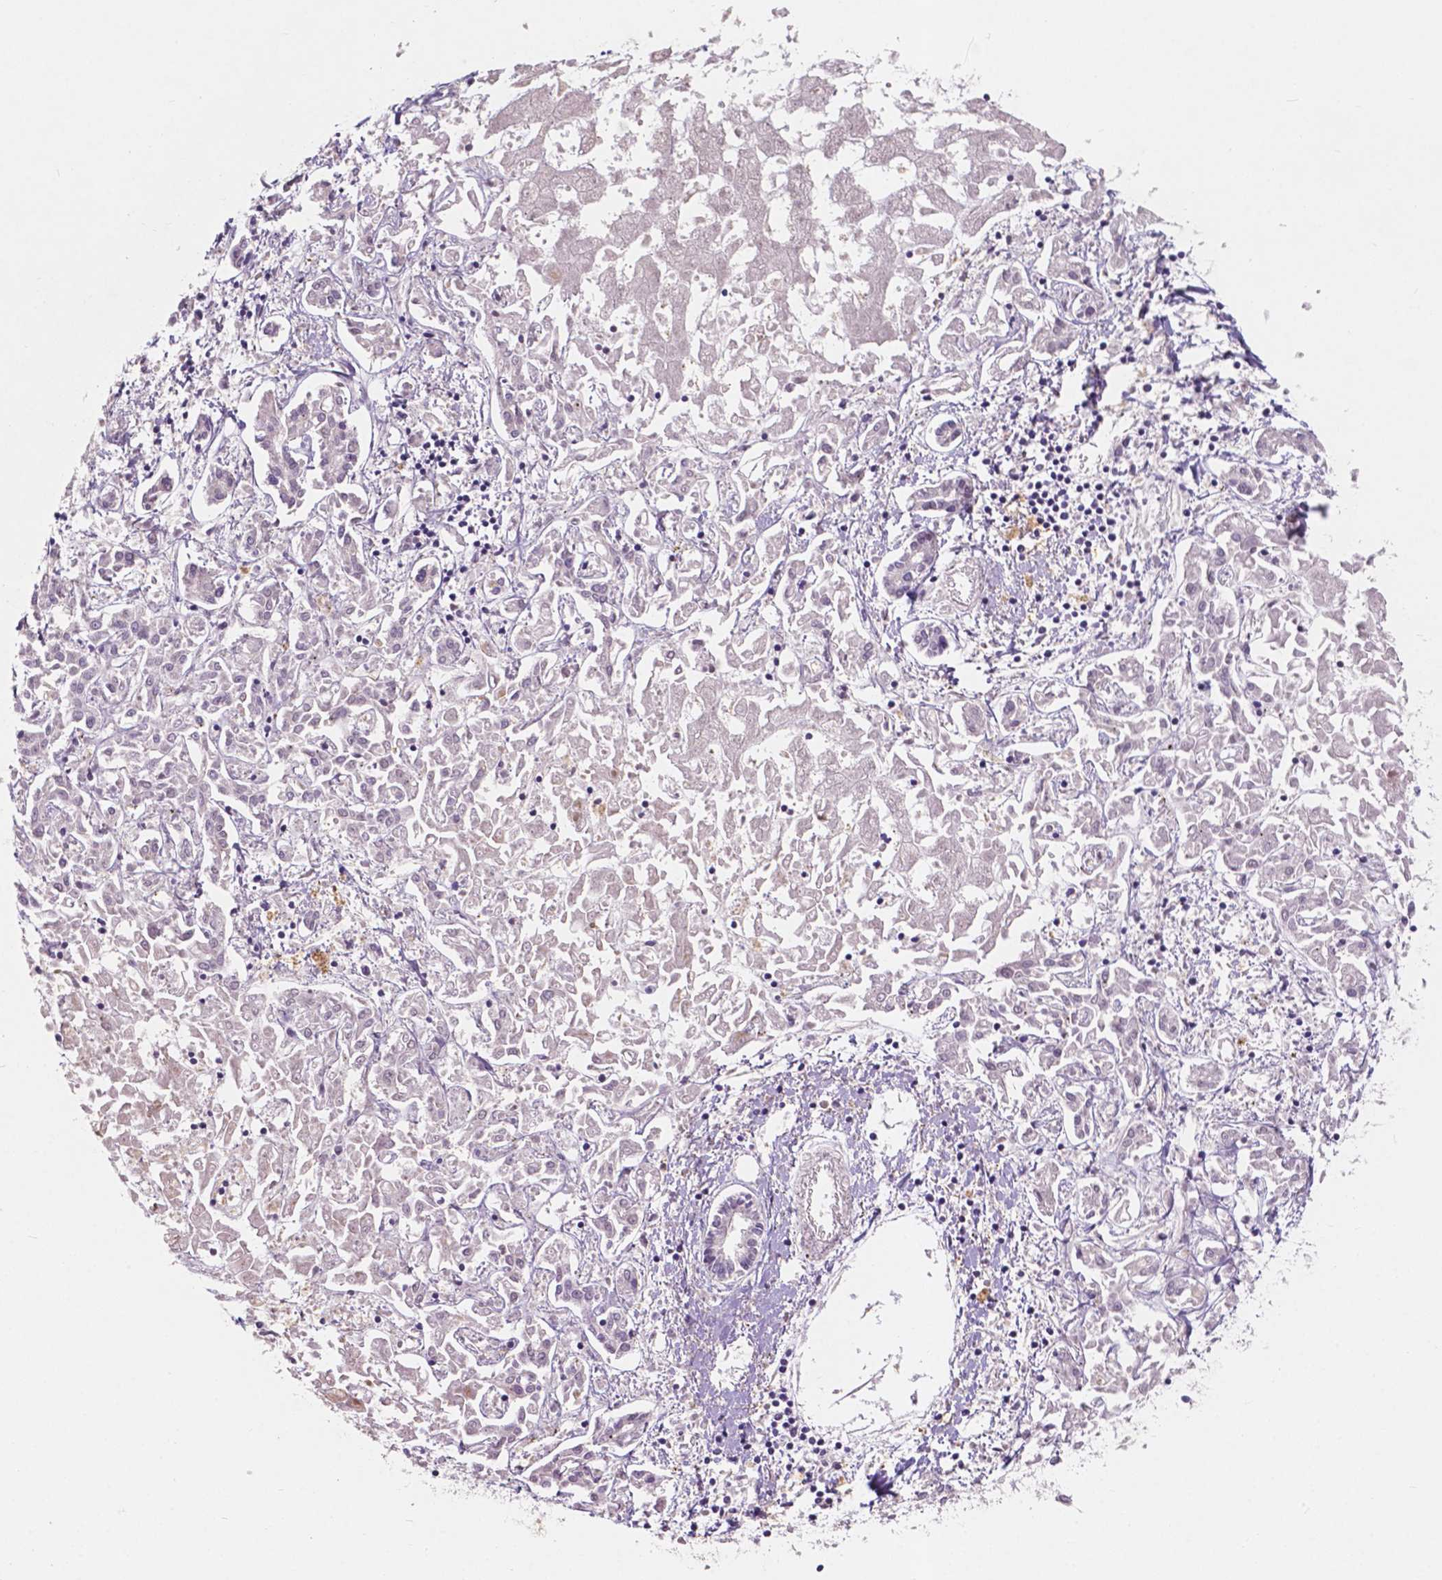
{"staining": {"intensity": "negative", "quantity": "none", "location": "none"}, "tissue": "liver cancer", "cell_type": "Tumor cells", "image_type": "cancer", "snomed": [{"axis": "morphology", "description": "Cholangiocarcinoma"}, {"axis": "topography", "description": "Liver"}], "caption": "This is an immunohistochemistry (IHC) image of liver cholangiocarcinoma. There is no positivity in tumor cells.", "gene": "IREB2", "patient": {"sex": "female", "age": 64}}